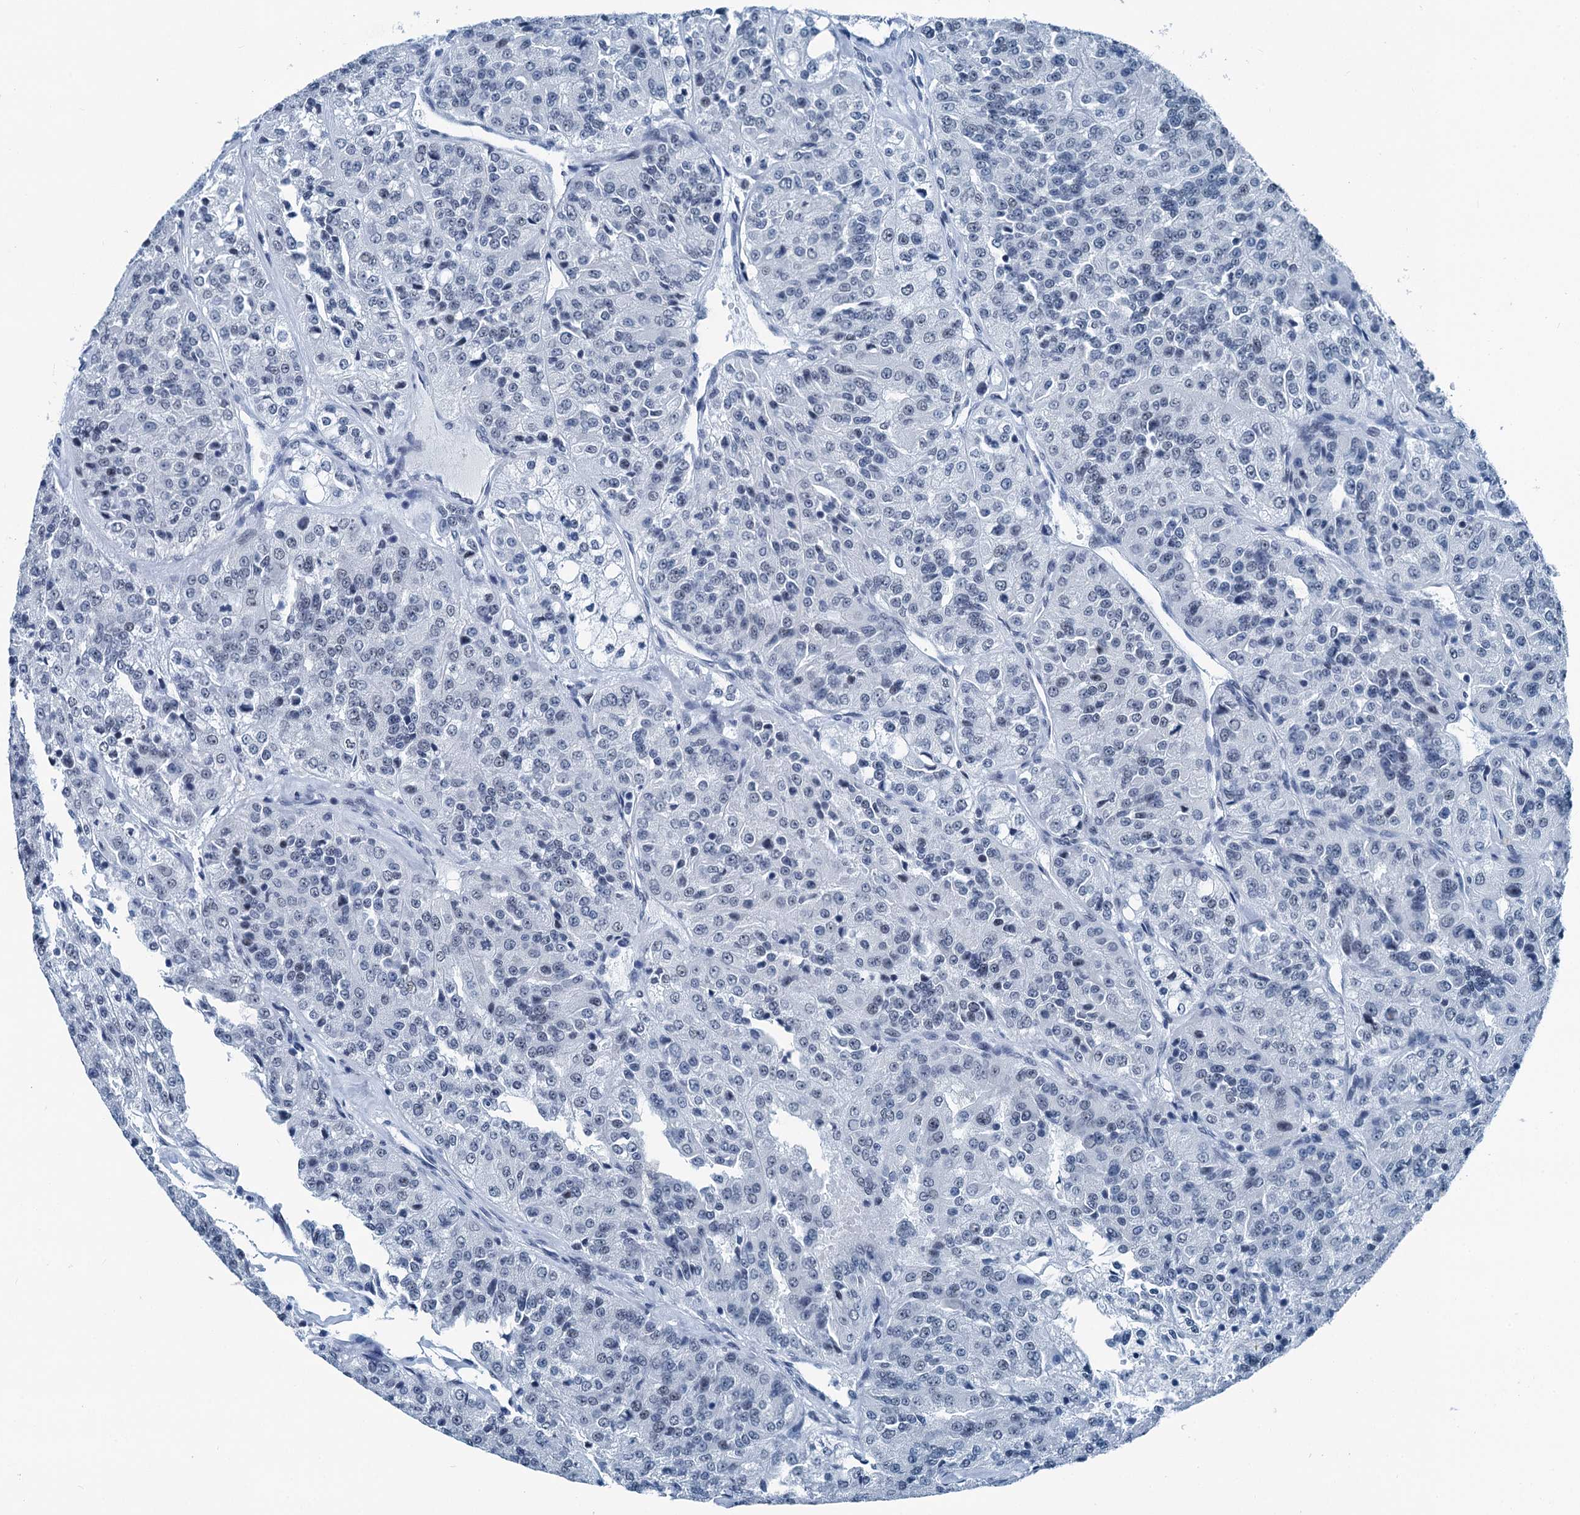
{"staining": {"intensity": "negative", "quantity": "none", "location": "none"}, "tissue": "renal cancer", "cell_type": "Tumor cells", "image_type": "cancer", "snomed": [{"axis": "morphology", "description": "Adenocarcinoma, NOS"}, {"axis": "topography", "description": "Kidney"}], "caption": "IHC image of neoplastic tissue: adenocarcinoma (renal) stained with DAB (3,3'-diaminobenzidine) displays no significant protein staining in tumor cells. (IHC, brightfield microscopy, high magnification).", "gene": "TRPT1", "patient": {"sex": "female", "age": 63}}